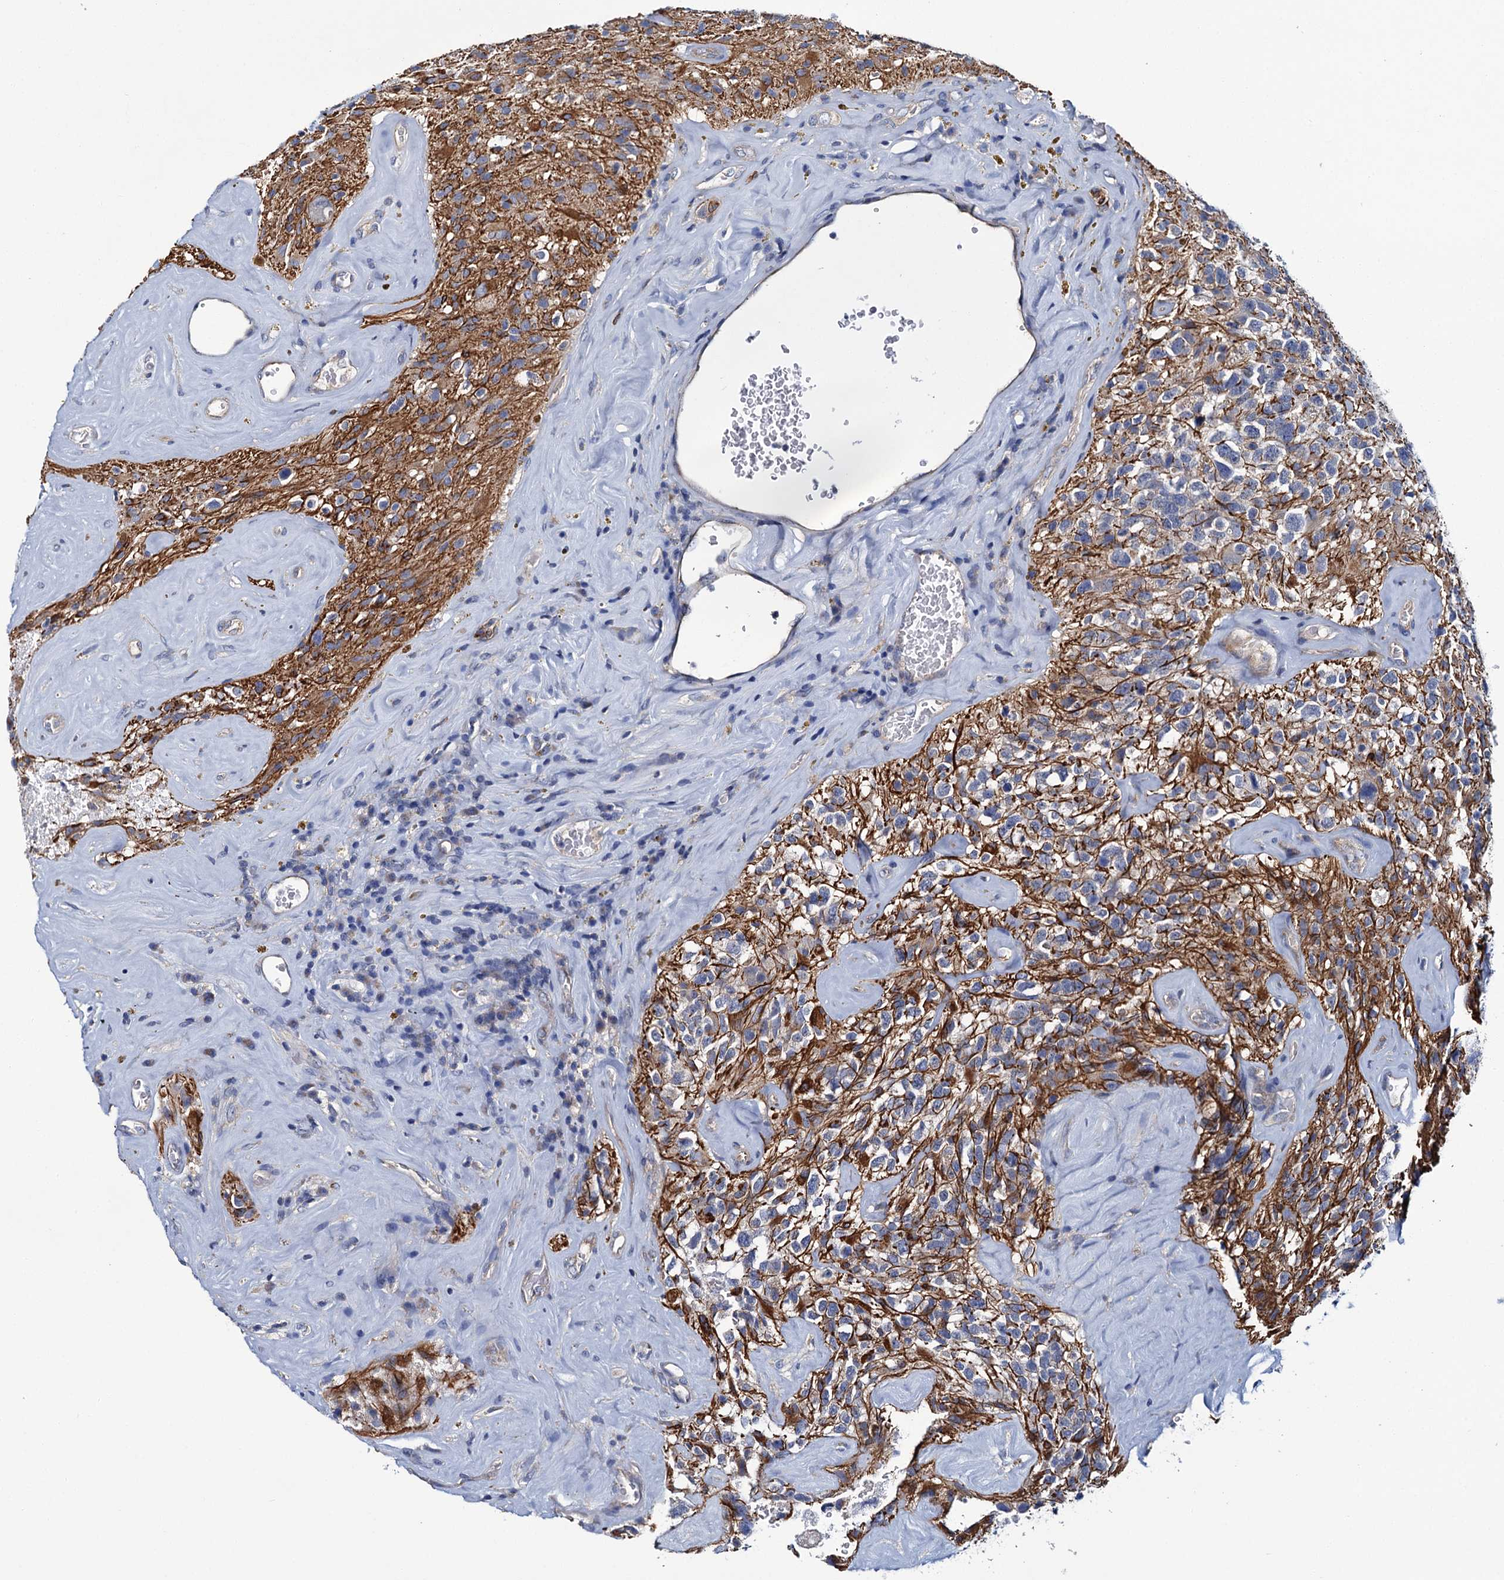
{"staining": {"intensity": "moderate", "quantity": "<25%", "location": "cytoplasmic/membranous"}, "tissue": "glioma", "cell_type": "Tumor cells", "image_type": "cancer", "snomed": [{"axis": "morphology", "description": "Glioma, malignant, High grade"}, {"axis": "topography", "description": "Brain"}], "caption": "Moderate cytoplasmic/membranous protein positivity is identified in about <25% of tumor cells in malignant glioma (high-grade). (DAB (3,3'-diaminobenzidine) = brown stain, brightfield microscopy at high magnification).", "gene": "CEP295", "patient": {"sex": "male", "age": 69}}